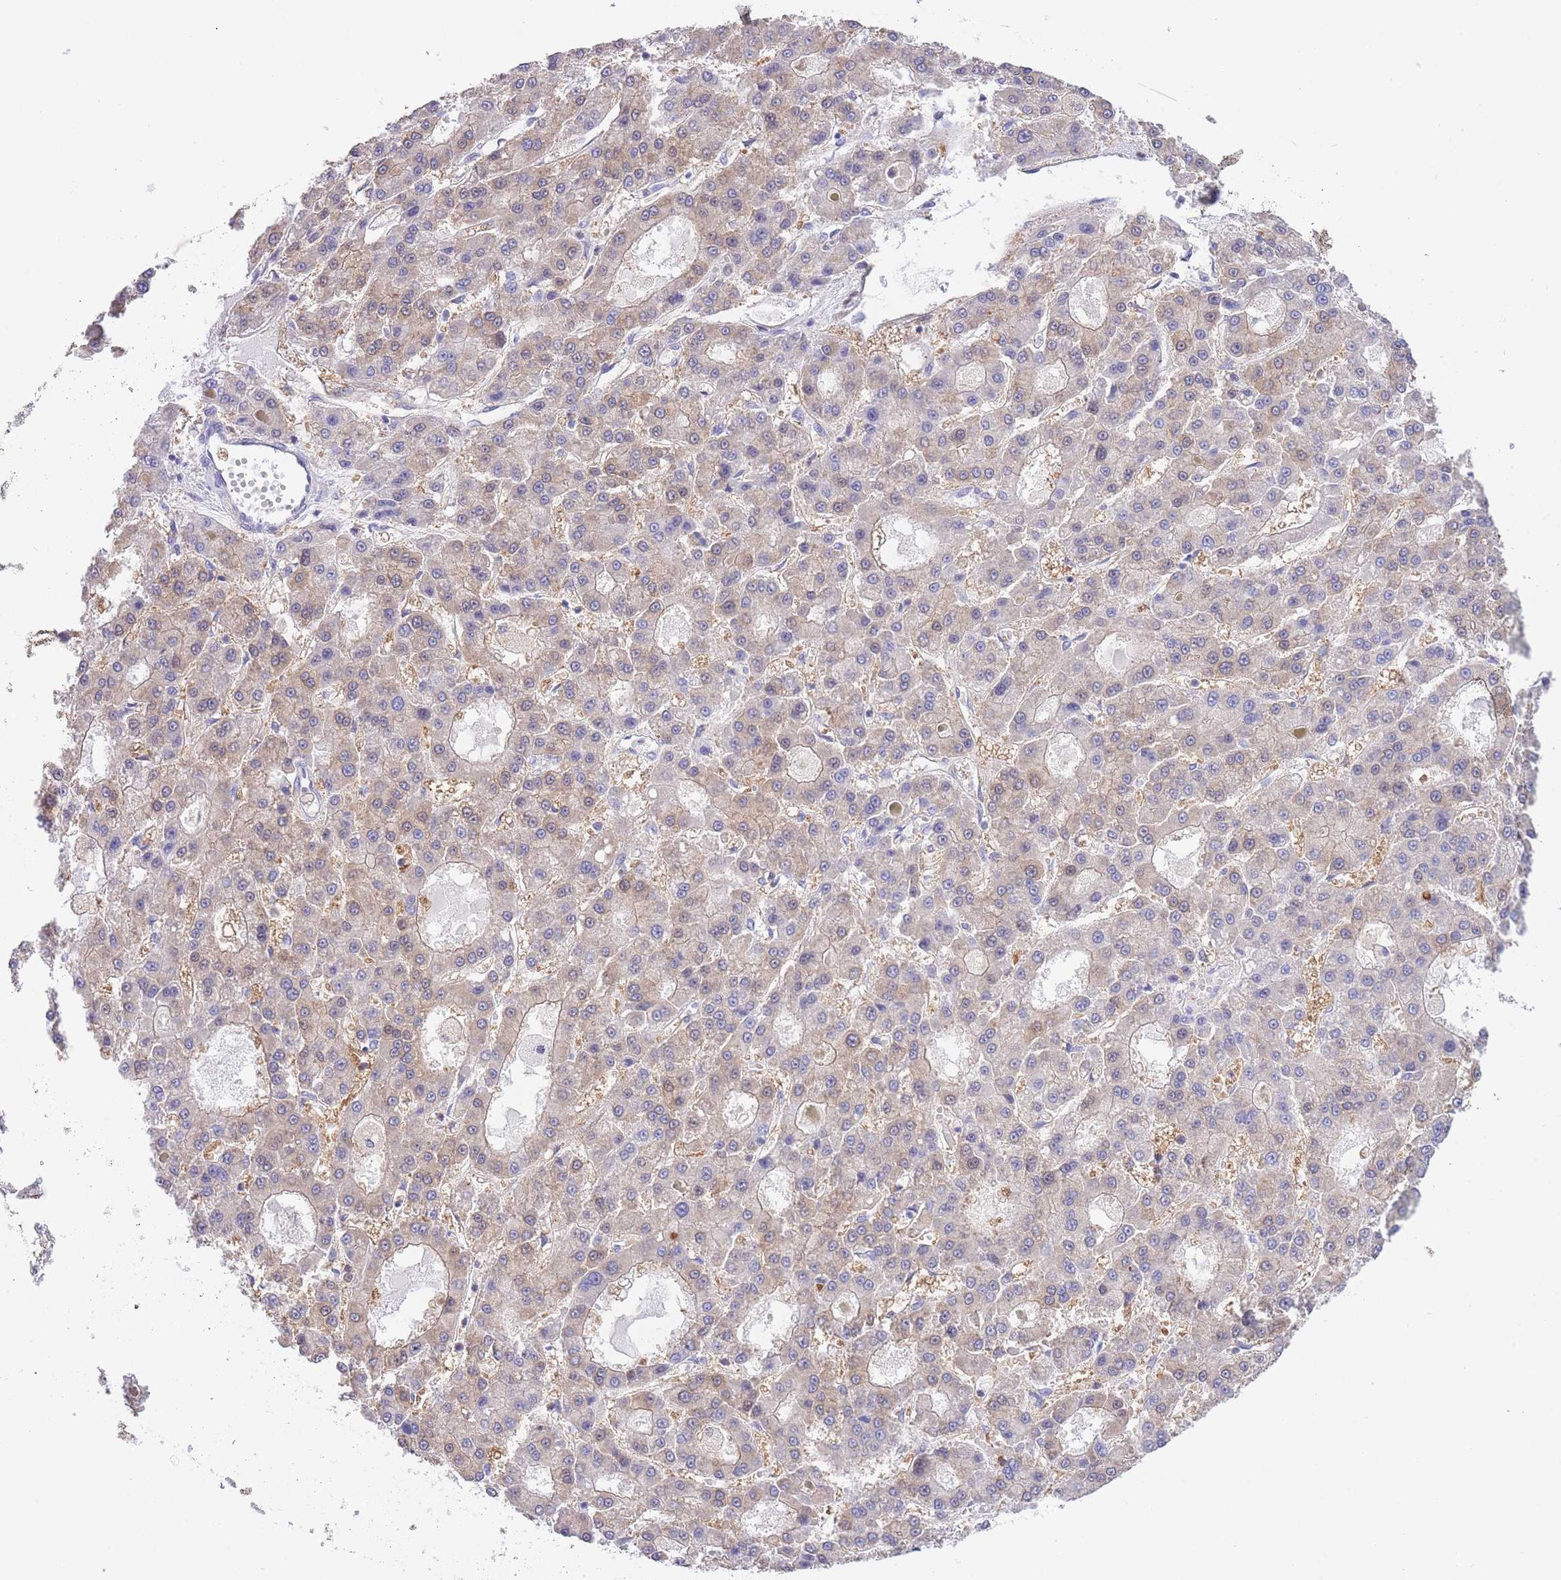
{"staining": {"intensity": "weak", "quantity": "25%-75%", "location": "cytoplasmic/membranous"}, "tissue": "liver cancer", "cell_type": "Tumor cells", "image_type": "cancer", "snomed": [{"axis": "morphology", "description": "Carcinoma, Hepatocellular, NOS"}, {"axis": "topography", "description": "Liver"}], "caption": "Immunohistochemistry of liver hepatocellular carcinoma shows low levels of weak cytoplasmic/membranous positivity in about 25%-75% of tumor cells. The staining was performed using DAB (3,3'-diaminobenzidine), with brown indicating positive protein expression. Nuclei are stained blue with hematoxylin.", "gene": "NAMPT", "patient": {"sex": "male", "age": 70}}